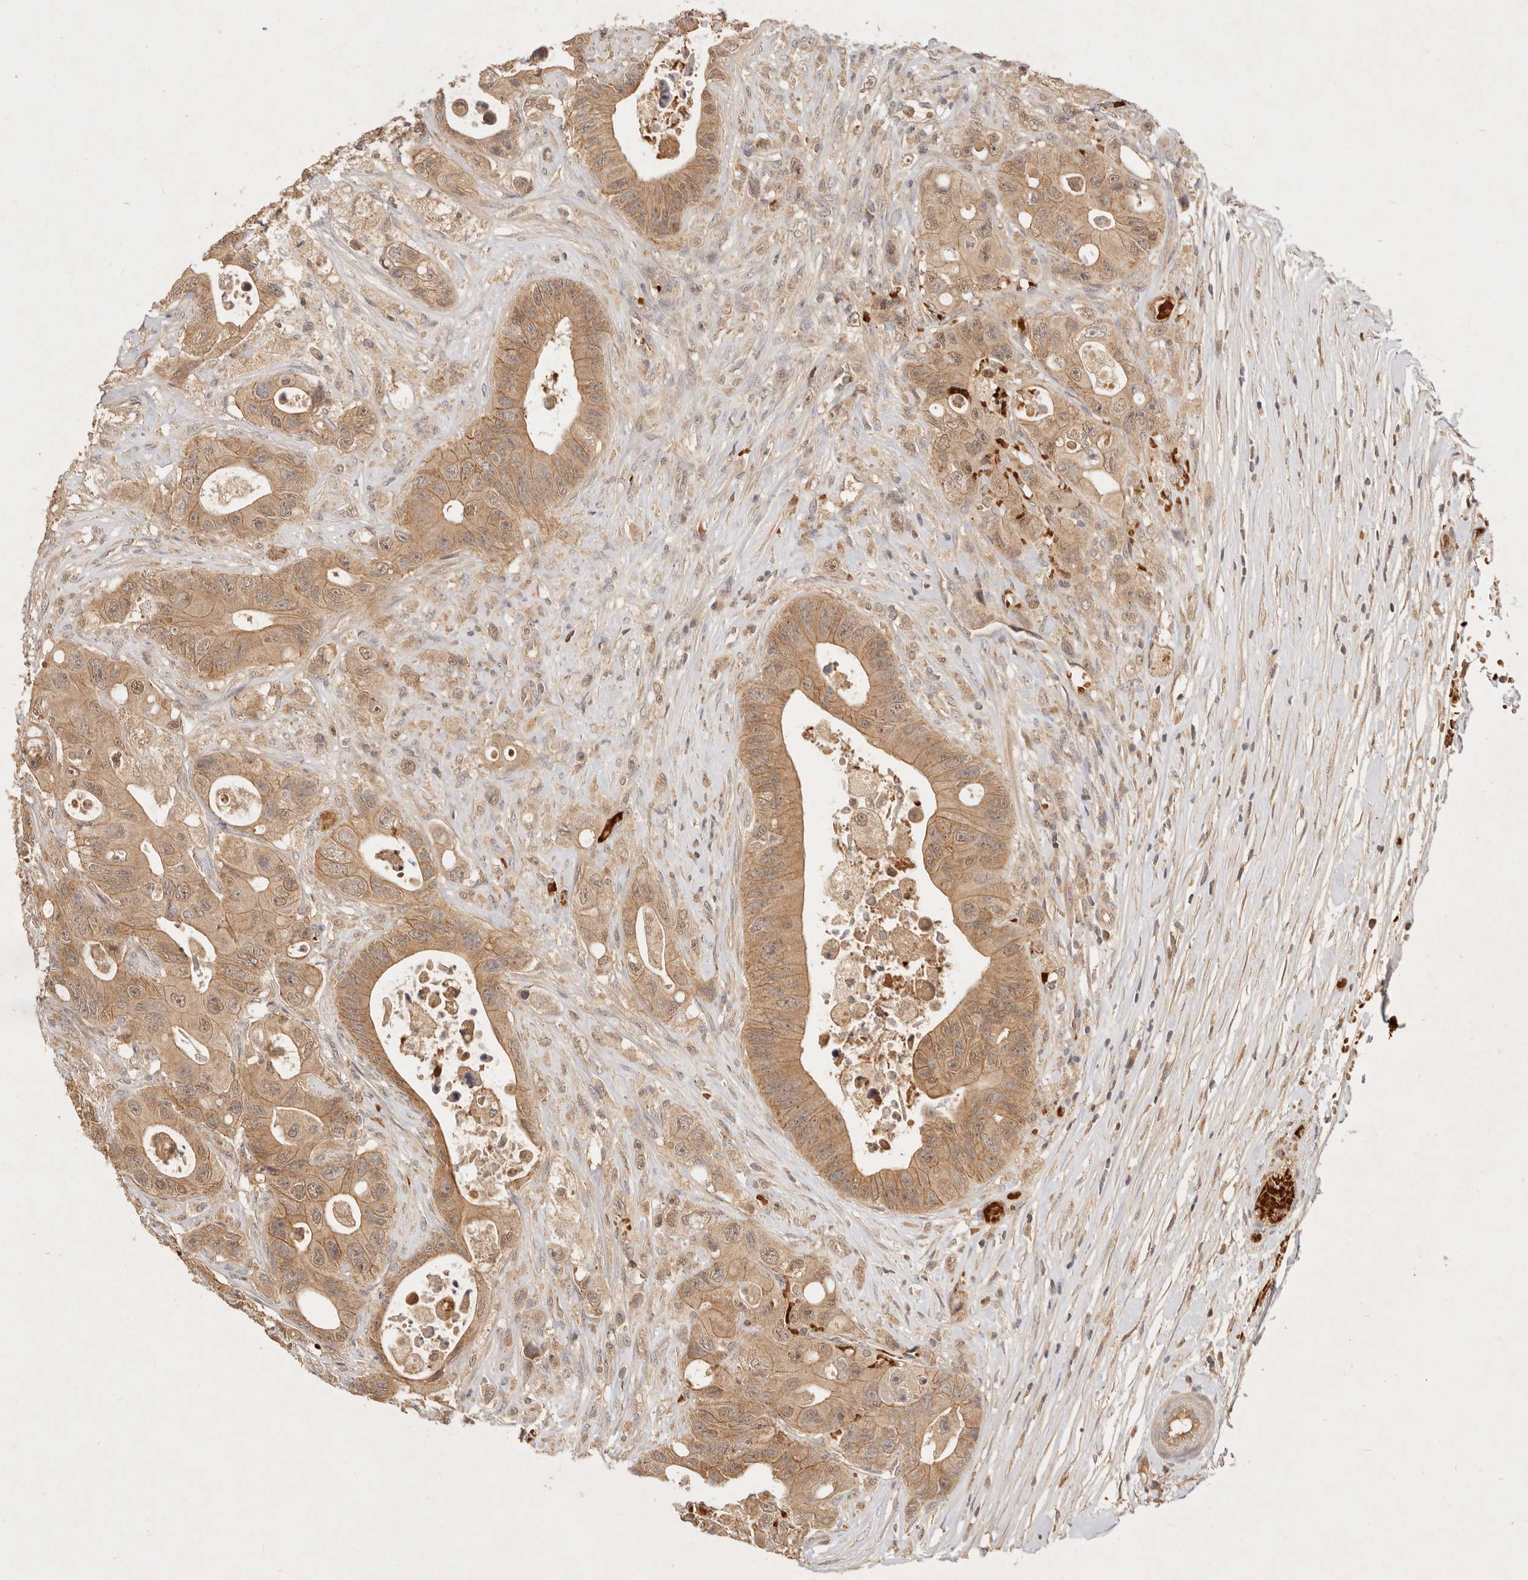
{"staining": {"intensity": "moderate", "quantity": ">75%", "location": "cytoplasmic/membranous"}, "tissue": "colorectal cancer", "cell_type": "Tumor cells", "image_type": "cancer", "snomed": [{"axis": "morphology", "description": "Adenocarcinoma, NOS"}, {"axis": "topography", "description": "Colon"}], "caption": "Adenocarcinoma (colorectal) was stained to show a protein in brown. There is medium levels of moderate cytoplasmic/membranous staining in approximately >75% of tumor cells.", "gene": "FREM2", "patient": {"sex": "female", "age": 46}}